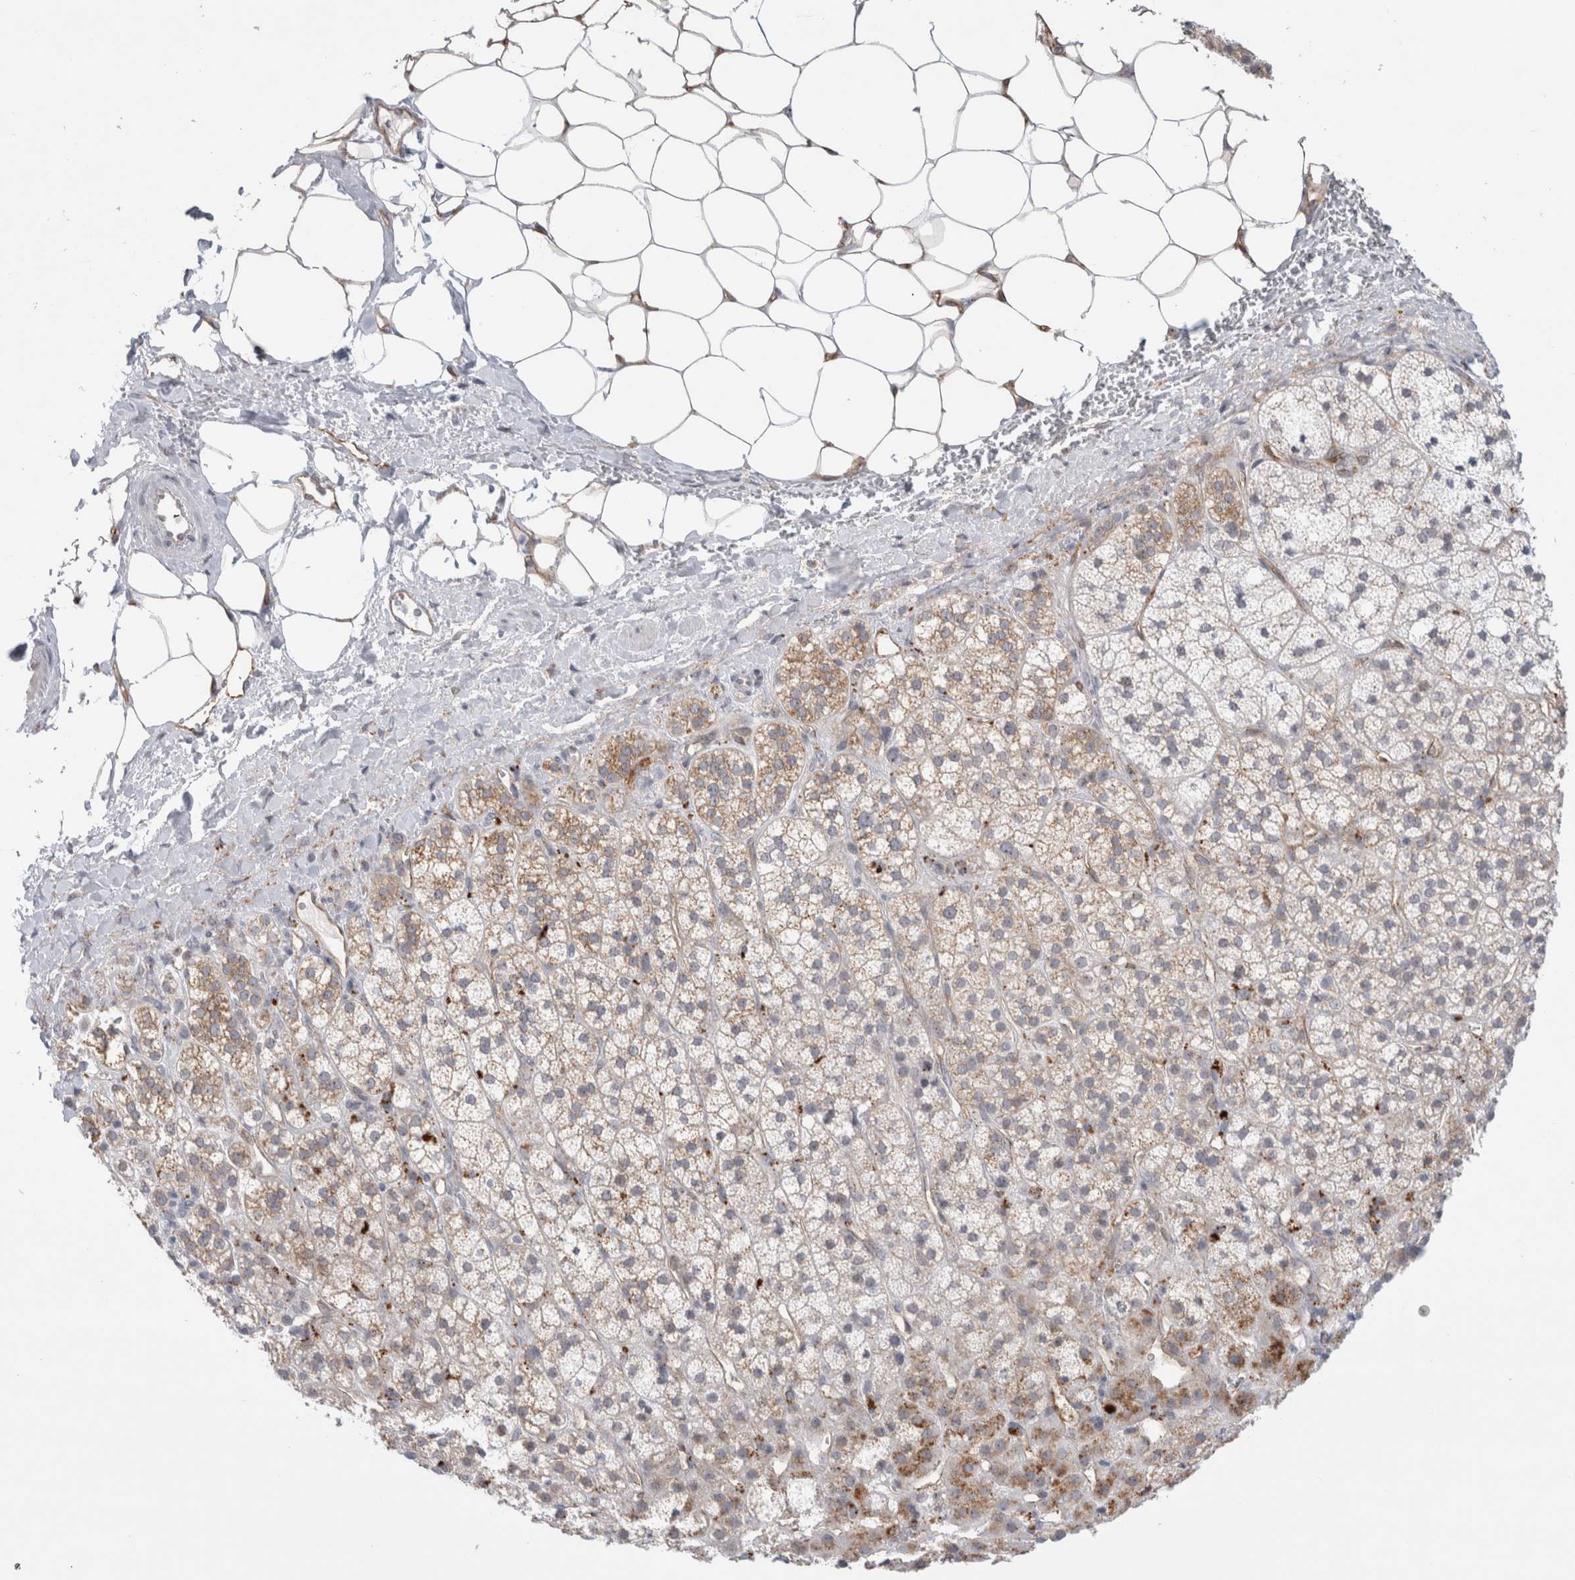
{"staining": {"intensity": "moderate", "quantity": ">75%", "location": "cytoplasmic/membranous"}, "tissue": "adrenal gland", "cell_type": "Glandular cells", "image_type": "normal", "snomed": [{"axis": "morphology", "description": "Normal tissue, NOS"}, {"axis": "topography", "description": "Adrenal gland"}], "caption": "About >75% of glandular cells in normal adrenal gland reveal moderate cytoplasmic/membranous protein staining as visualized by brown immunohistochemical staining.", "gene": "ANKMY1", "patient": {"sex": "male", "age": 56}}